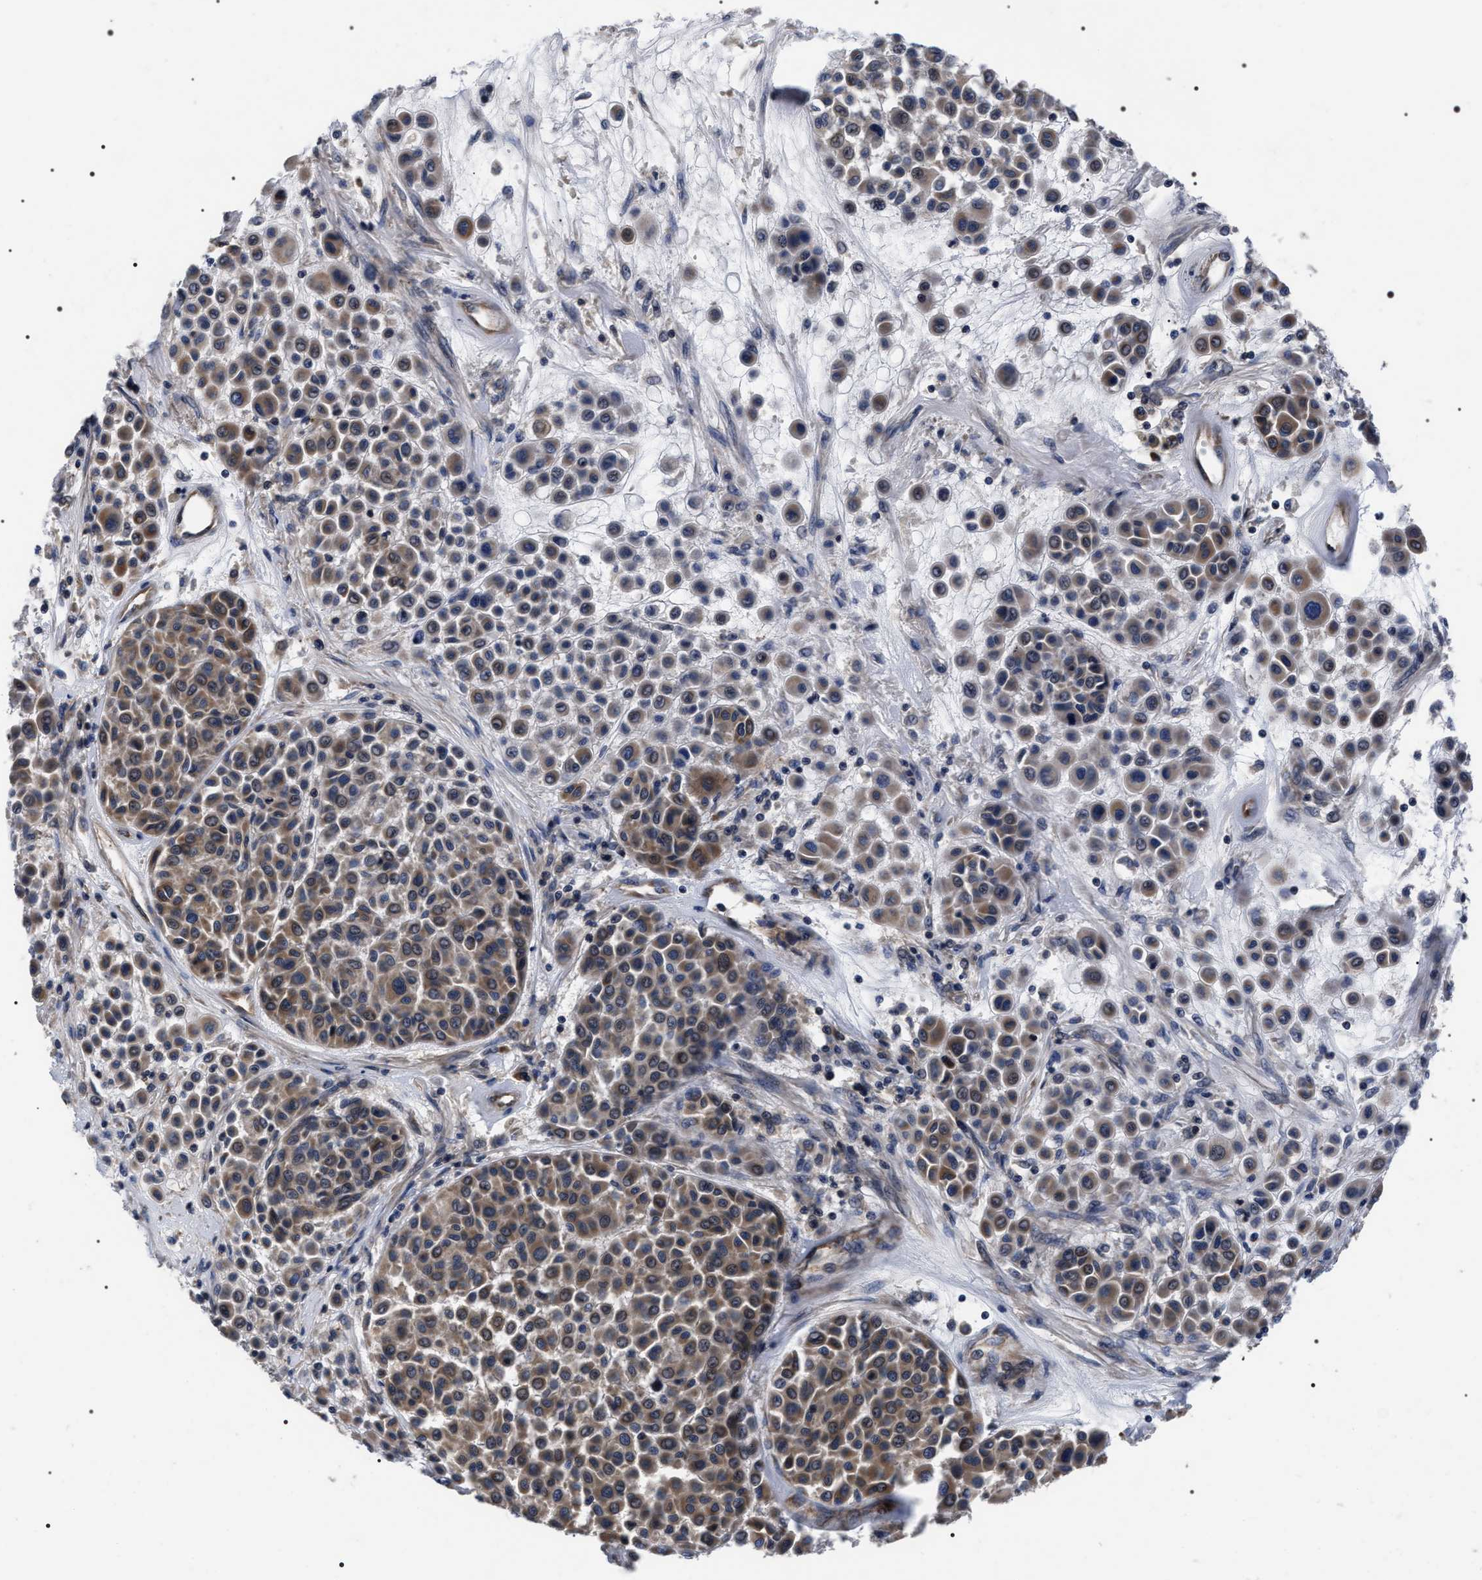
{"staining": {"intensity": "weak", "quantity": ">75%", "location": "cytoplasmic/membranous"}, "tissue": "melanoma", "cell_type": "Tumor cells", "image_type": "cancer", "snomed": [{"axis": "morphology", "description": "Malignant melanoma, Metastatic site"}, {"axis": "topography", "description": "Soft tissue"}], "caption": "Immunohistochemistry histopathology image of neoplastic tissue: human melanoma stained using immunohistochemistry (IHC) reveals low levels of weak protein expression localized specifically in the cytoplasmic/membranous of tumor cells, appearing as a cytoplasmic/membranous brown color.", "gene": "MIS18A", "patient": {"sex": "male", "age": 41}}